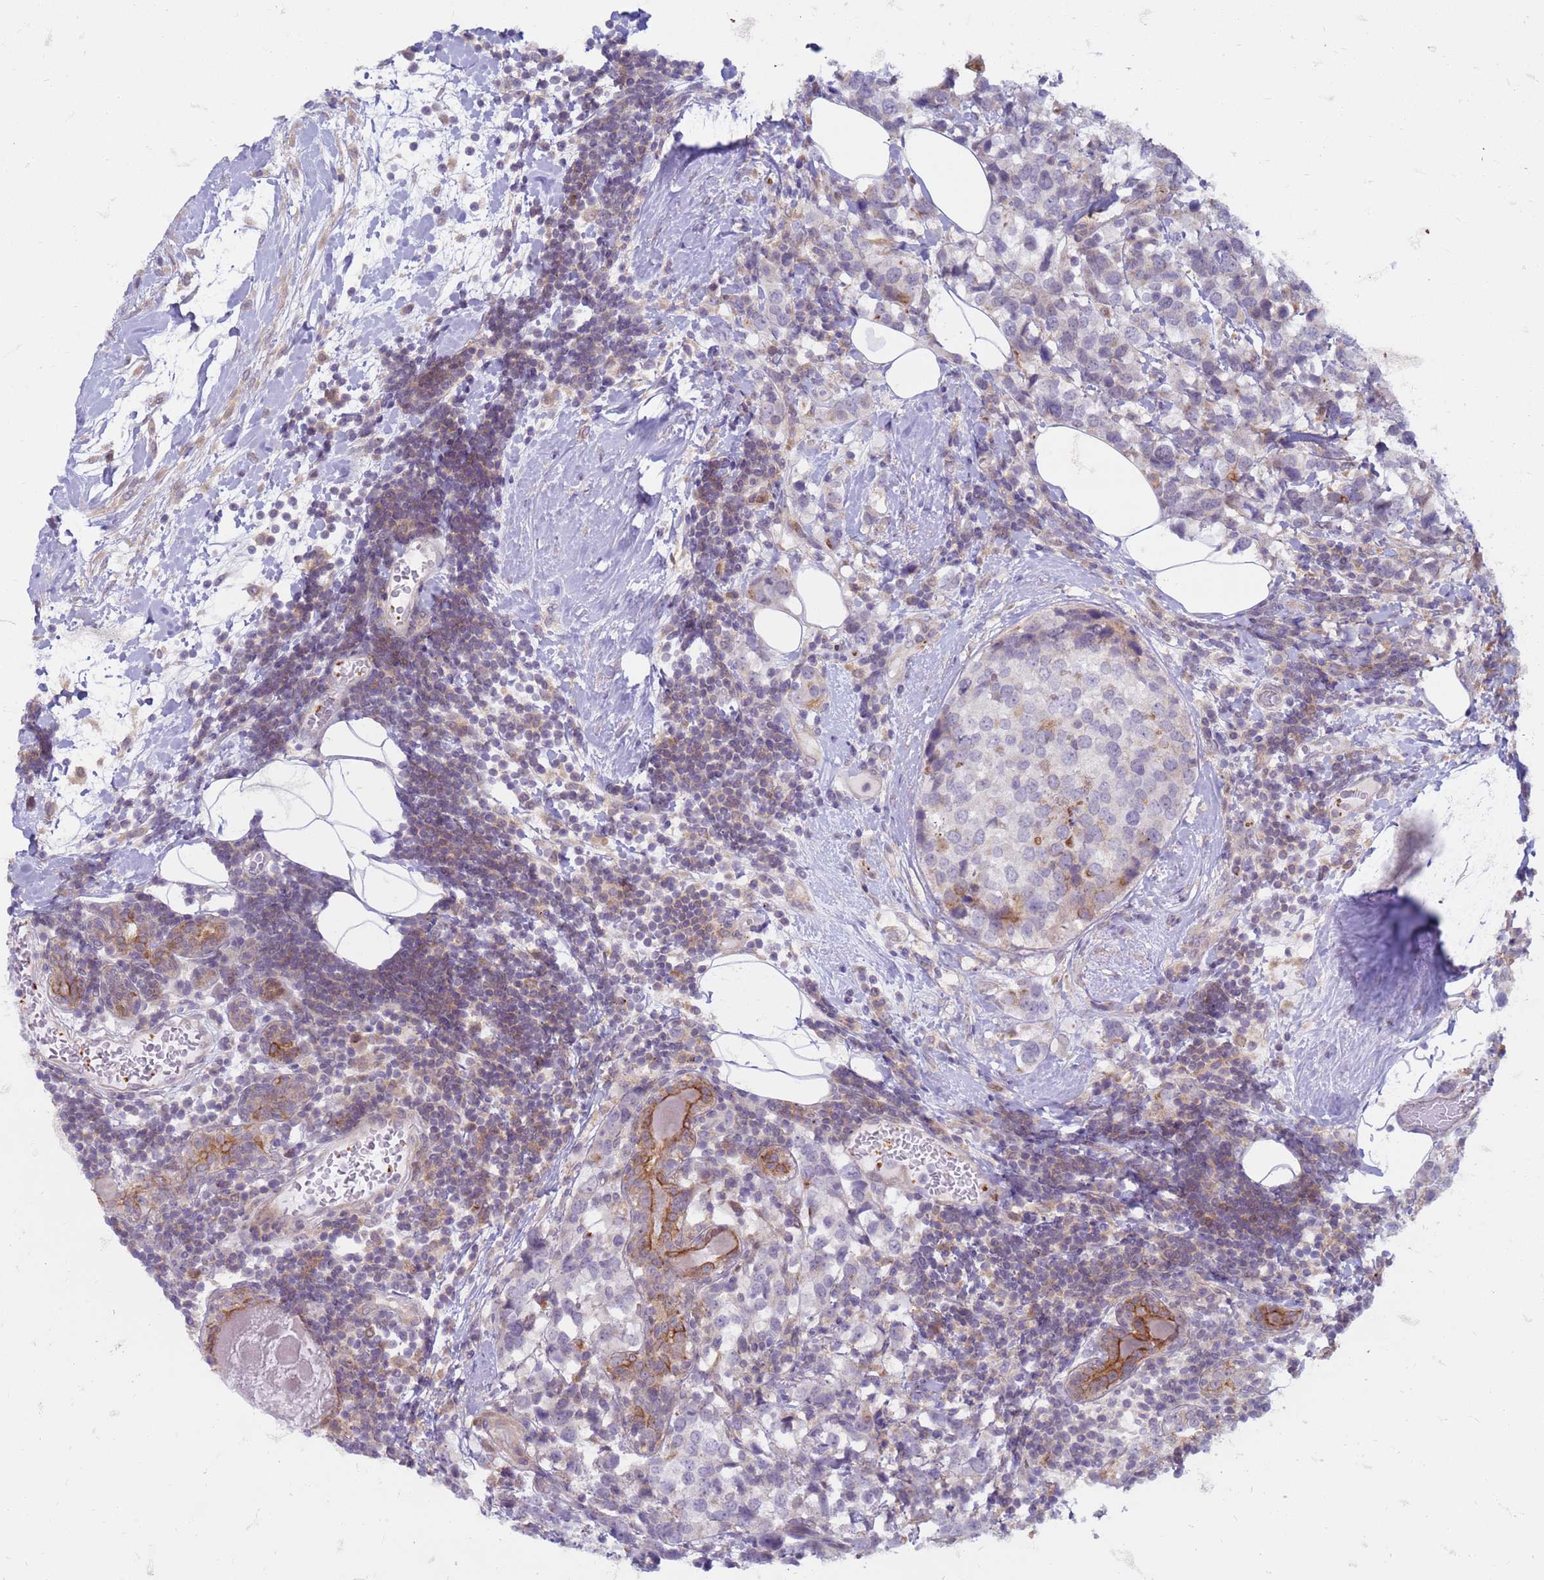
{"staining": {"intensity": "negative", "quantity": "none", "location": "none"}, "tissue": "breast cancer", "cell_type": "Tumor cells", "image_type": "cancer", "snomed": [{"axis": "morphology", "description": "Lobular carcinoma"}, {"axis": "topography", "description": "Breast"}], "caption": "Immunohistochemistry (IHC) image of neoplastic tissue: human breast cancer stained with DAB (3,3'-diaminobenzidine) displays no significant protein positivity in tumor cells.", "gene": "SLC15A3", "patient": {"sex": "female", "age": 59}}